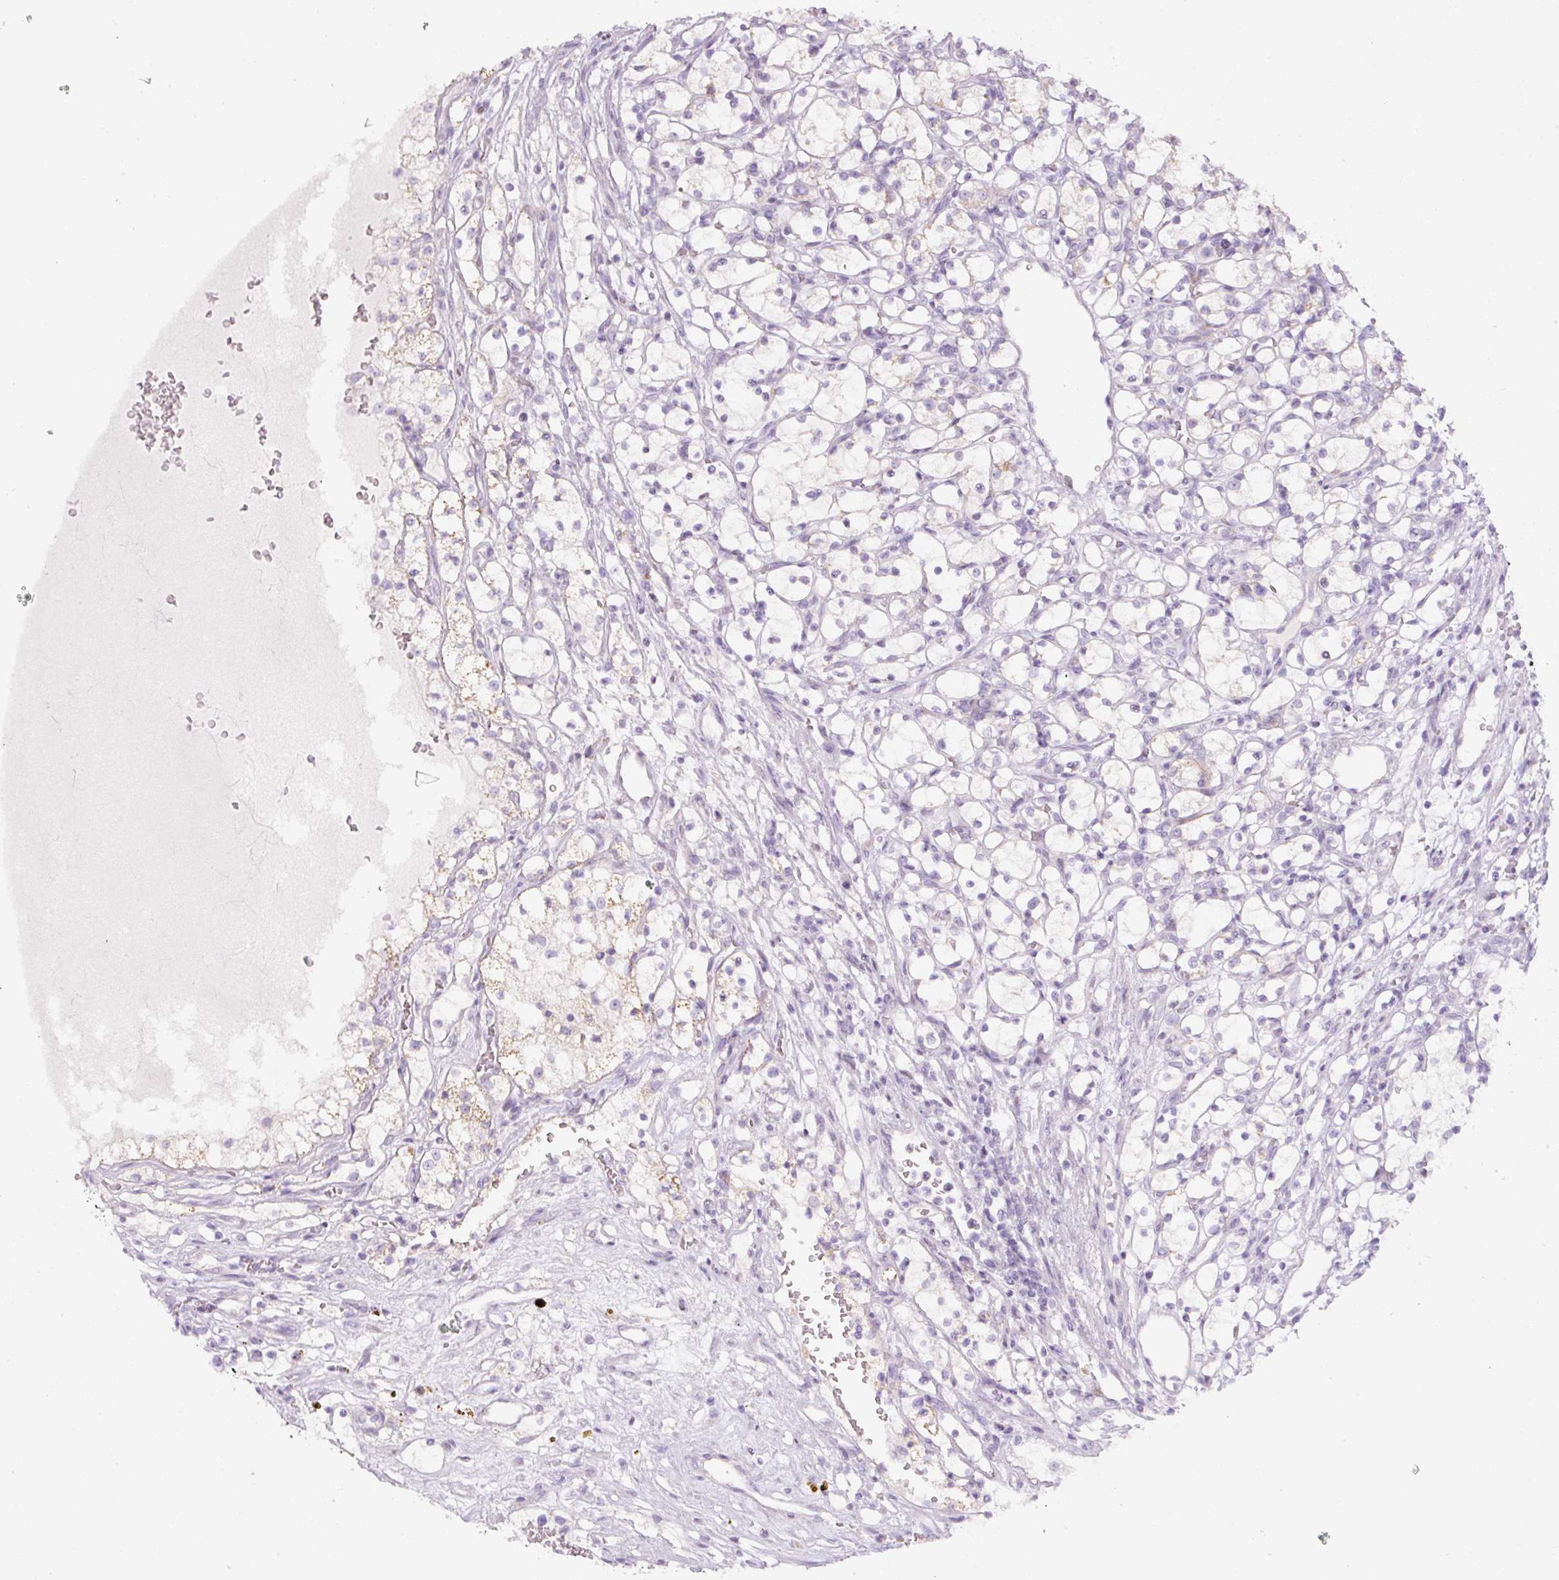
{"staining": {"intensity": "negative", "quantity": "none", "location": "none"}, "tissue": "renal cancer", "cell_type": "Tumor cells", "image_type": "cancer", "snomed": [{"axis": "morphology", "description": "Adenocarcinoma, NOS"}, {"axis": "topography", "description": "Kidney"}], "caption": "Renal adenocarcinoma stained for a protein using IHC exhibits no positivity tumor cells.", "gene": "FGFBP3", "patient": {"sex": "female", "age": 69}}